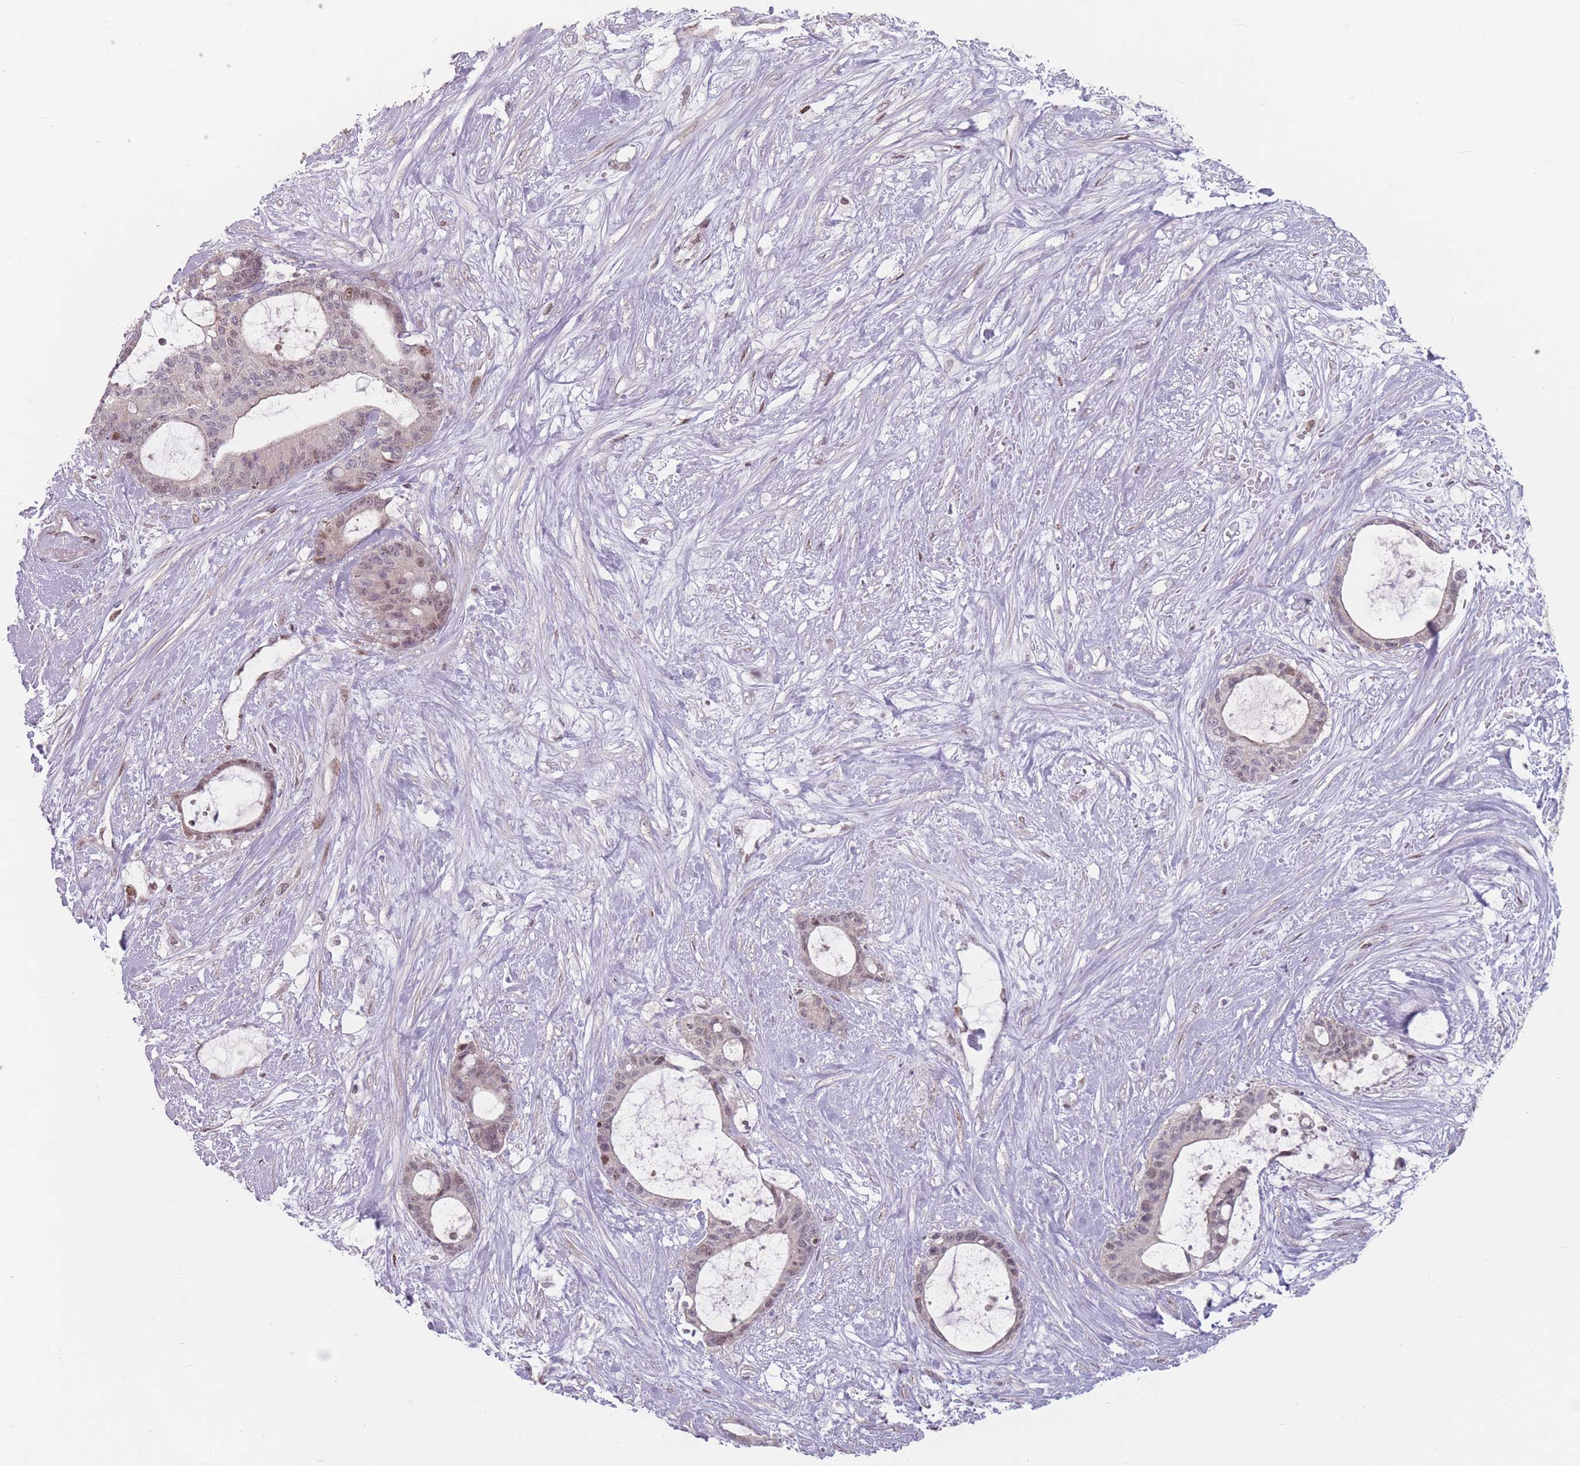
{"staining": {"intensity": "weak", "quantity": "25%-75%", "location": "nuclear"}, "tissue": "liver cancer", "cell_type": "Tumor cells", "image_type": "cancer", "snomed": [{"axis": "morphology", "description": "Normal tissue, NOS"}, {"axis": "morphology", "description": "Cholangiocarcinoma"}, {"axis": "topography", "description": "Liver"}, {"axis": "topography", "description": "Peripheral nerve tissue"}], "caption": "Approximately 25%-75% of tumor cells in human liver cancer display weak nuclear protein staining as visualized by brown immunohistochemical staining.", "gene": "SH3BGRL2", "patient": {"sex": "female", "age": 73}}